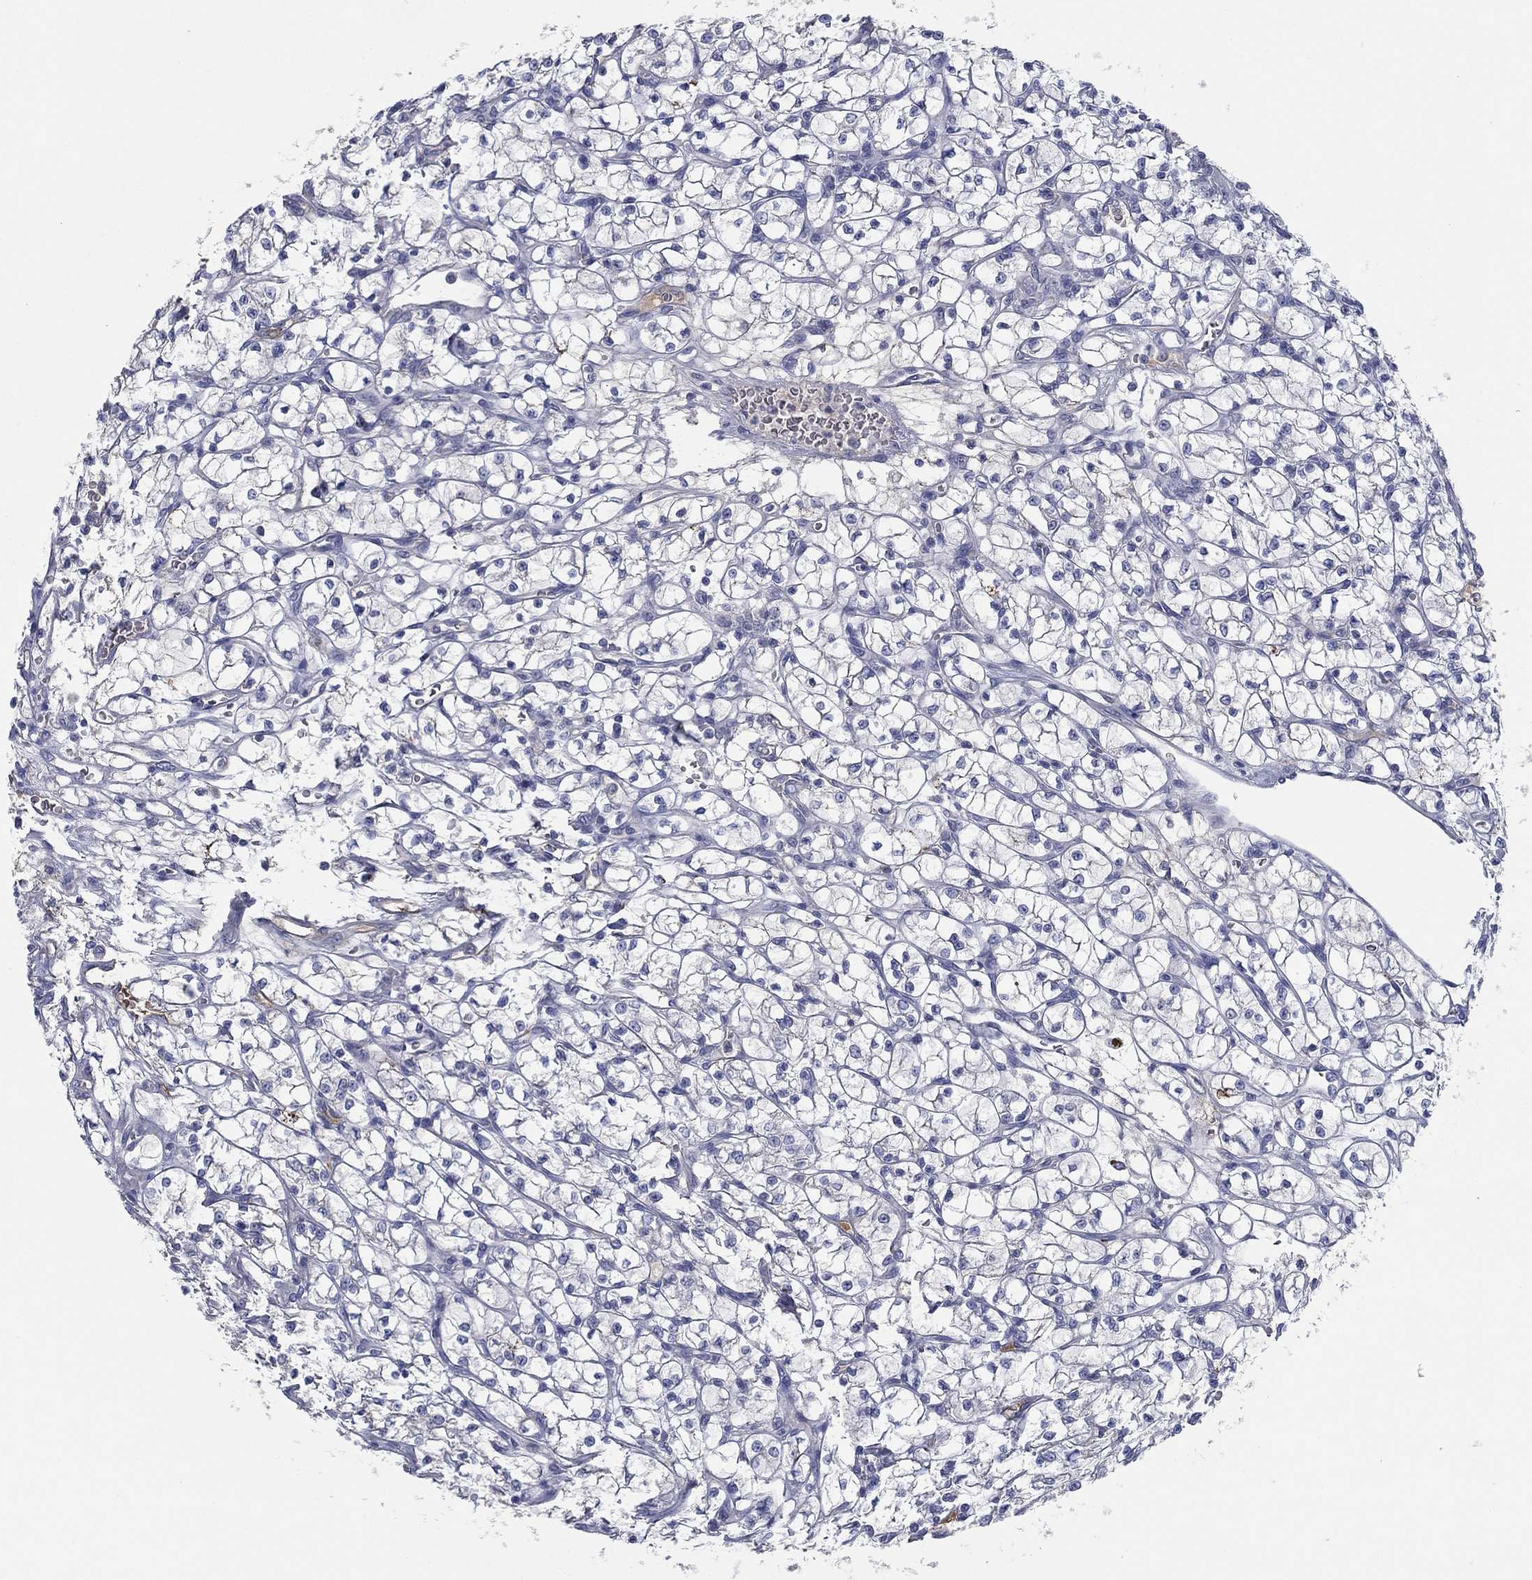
{"staining": {"intensity": "negative", "quantity": "none", "location": "none"}, "tissue": "renal cancer", "cell_type": "Tumor cells", "image_type": "cancer", "snomed": [{"axis": "morphology", "description": "Adenocarcinoma, NOS"}, {"axis": "topography", "description": "Kidney"}], "caption": "Renal cancer was stained to show a protein in brown. There is no significant expression in tumor cells.", "gene": "APOC3", "patient": {"sex": "female", "age": 64}}